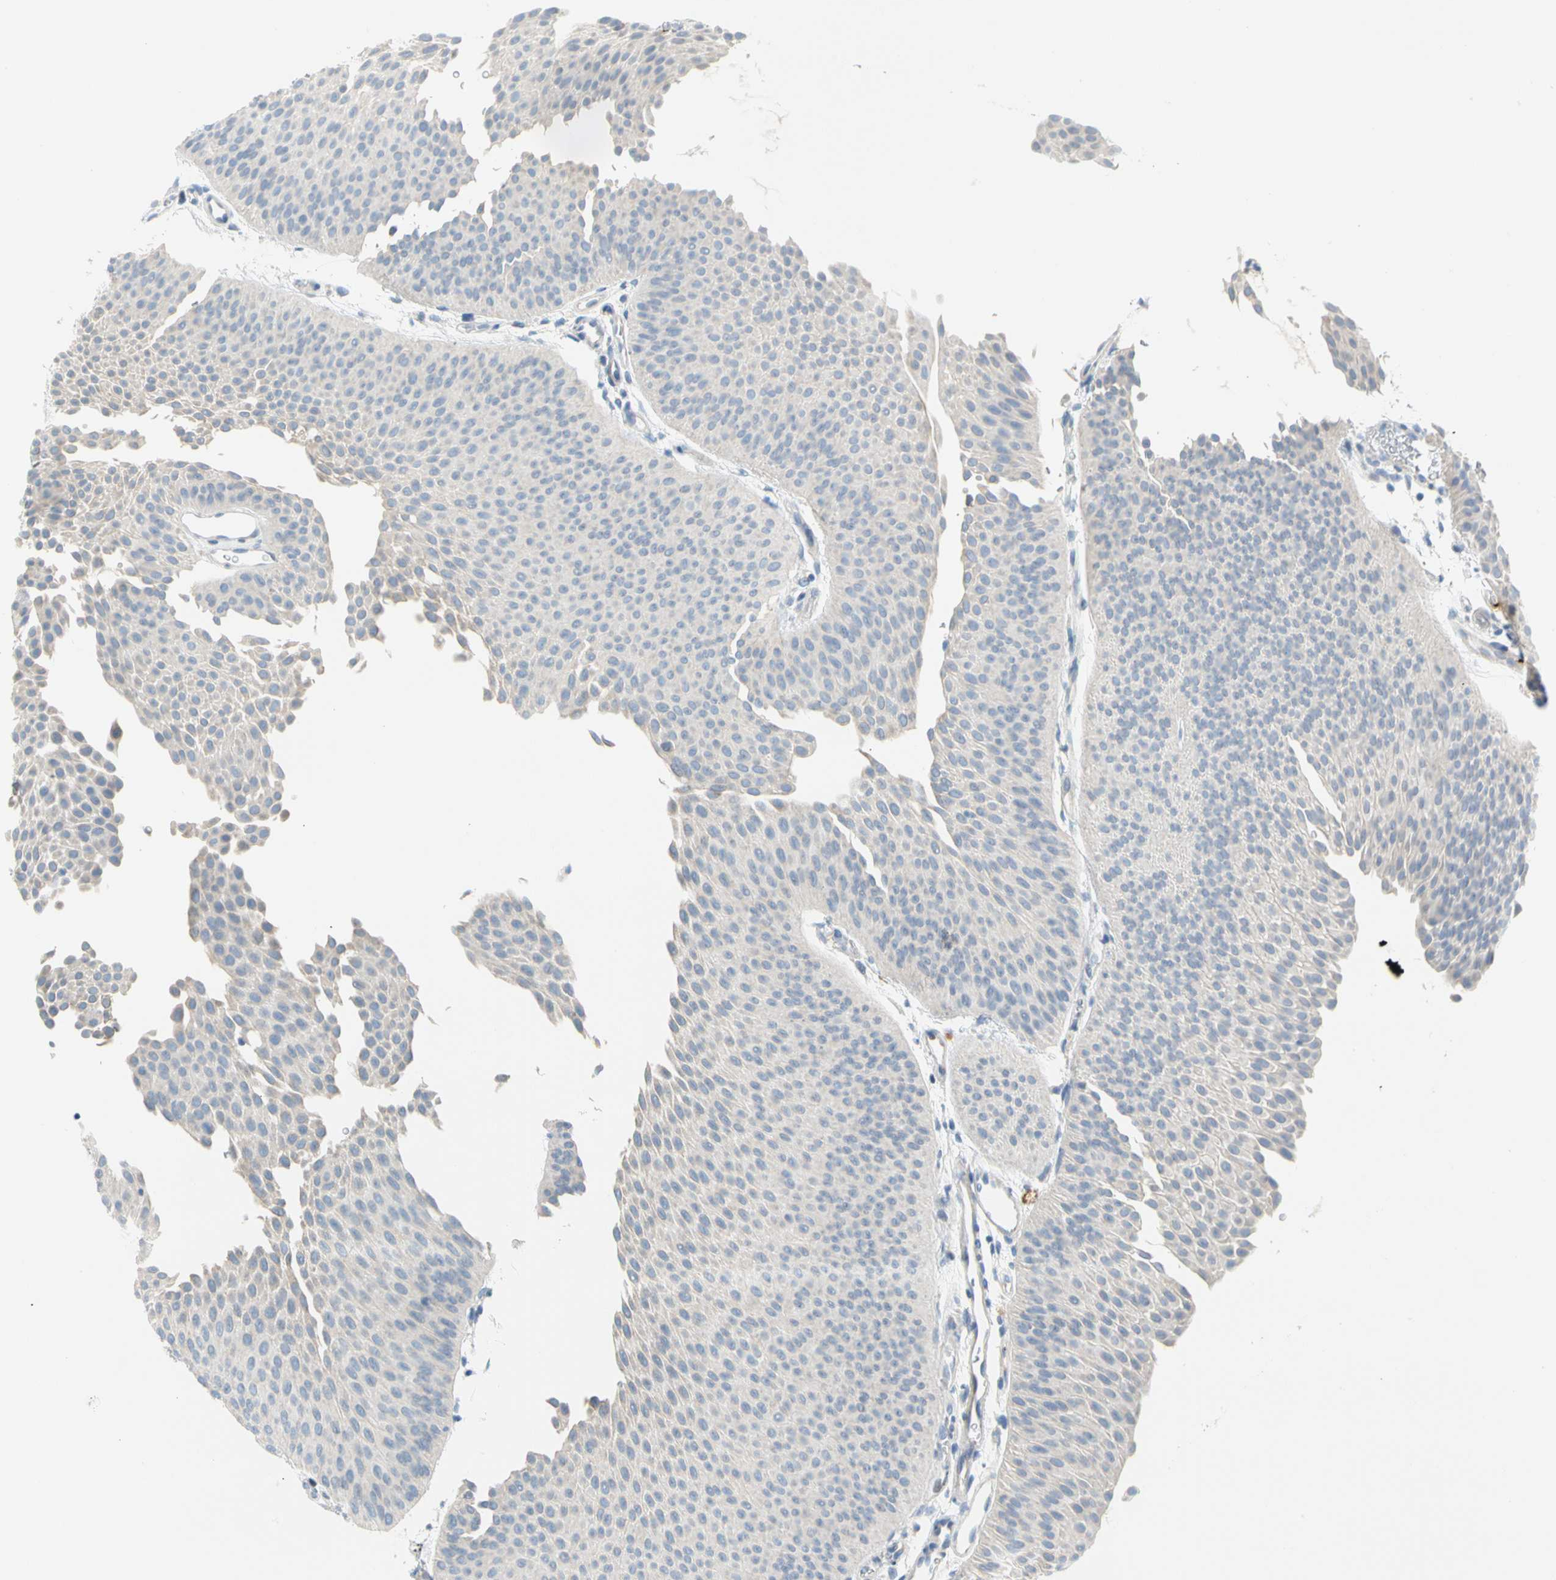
{"staining": {"intensity": "negative", "quantity": "none", "location": "none"}, "tissue": "urothelial cancer", "cell_type": "Tumor cells", "image_type": "cancer", "snomed": [{"axis": "morphology", "description": "Urothelial carcinoma, Low grade"}, {"axis": "topography", "description": "Urinary bladder"}], "caption": "DAB immunohistochemical staining of urothelial cancer shows no significant staining in tumor cells.", "gene": "PPBP", "patient": {"sex": "female", "age": 60}}